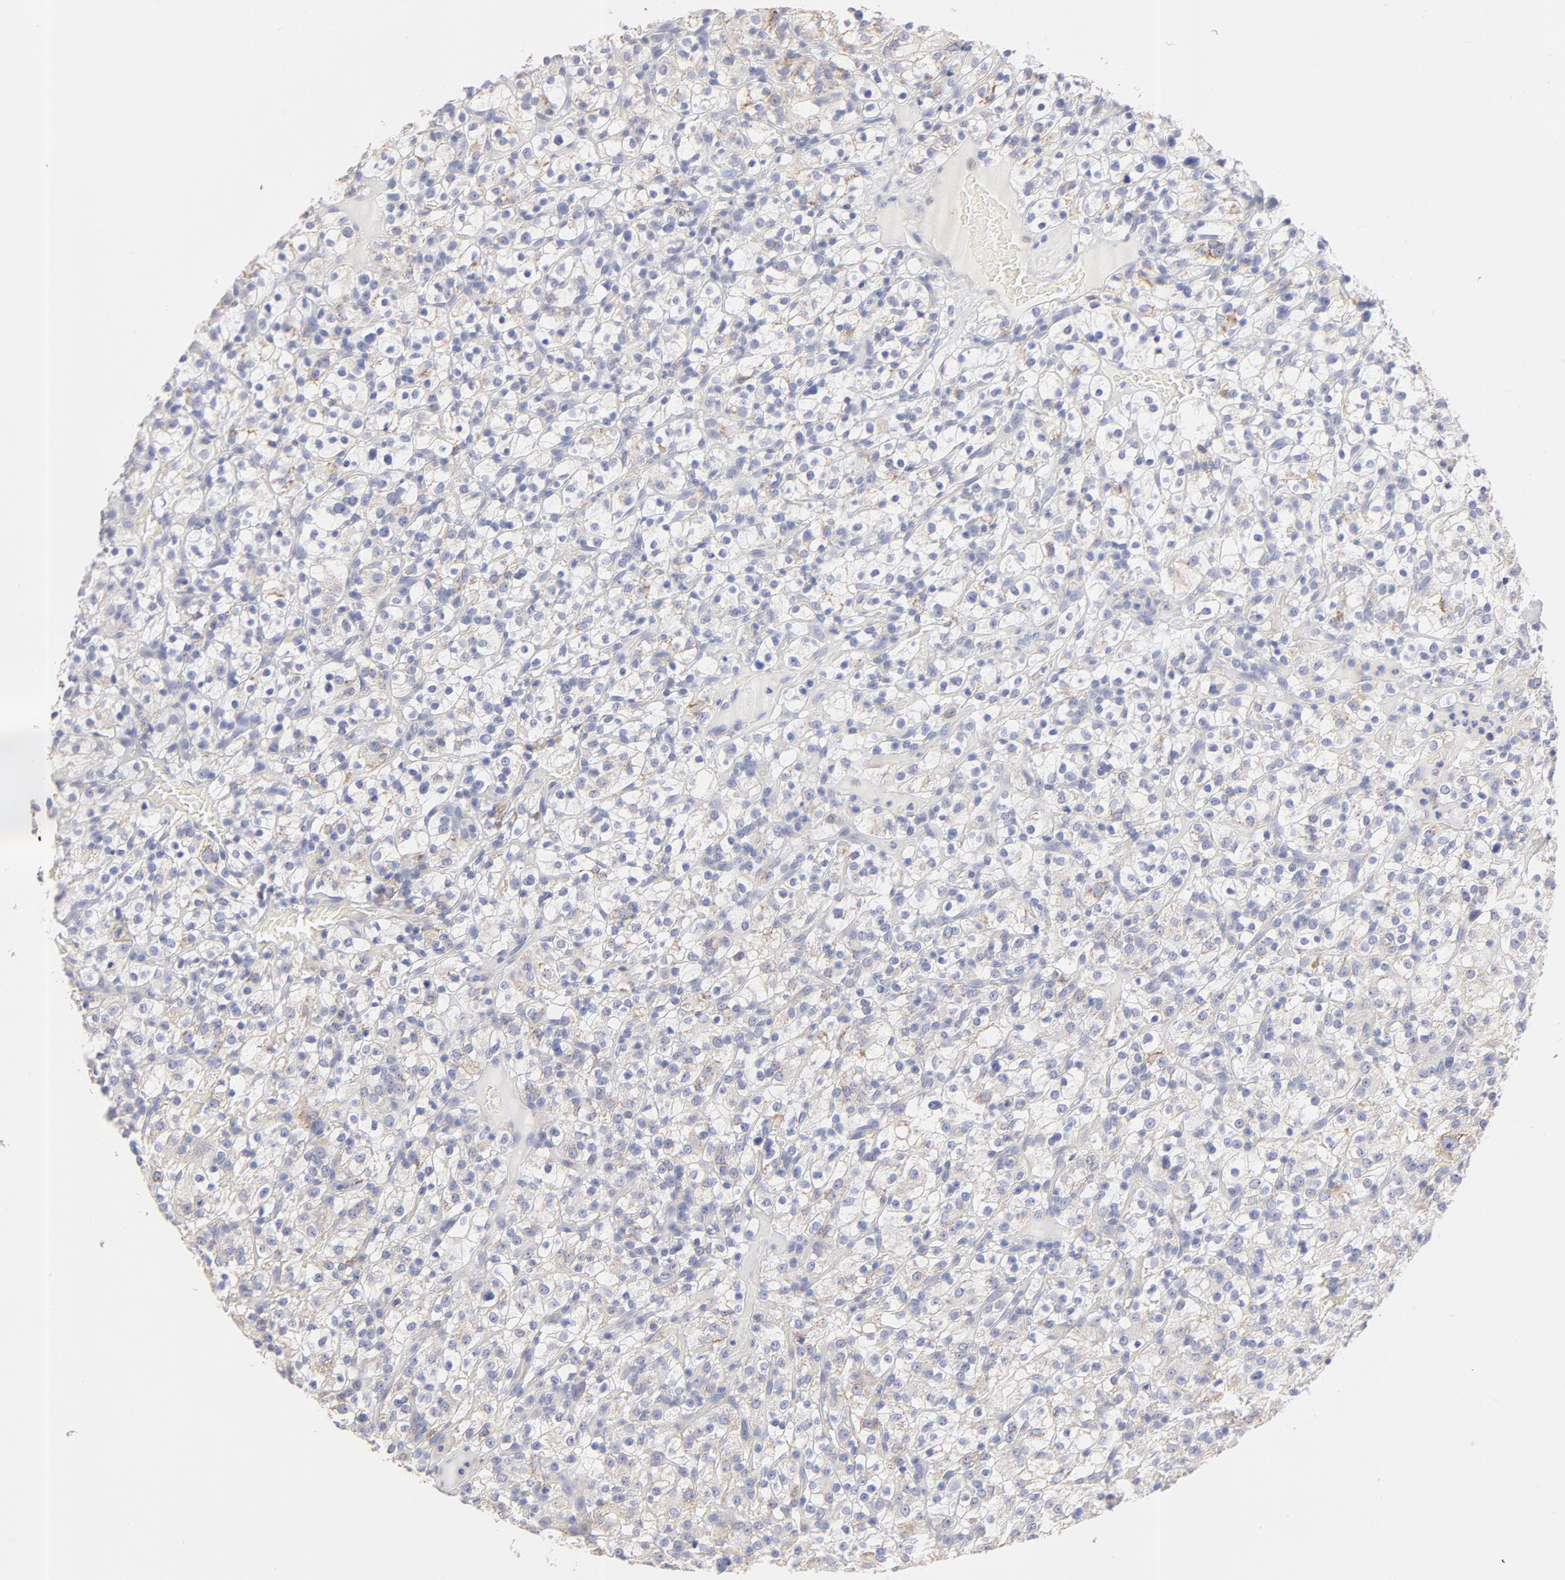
{"staining": {"intensity": "weak", "quantity": ">75%", "location": "cytoplasmic/membranous"}, "tissue": "renal cancer", "cell_type": "Tumor cells", "image_type": "cancer", "snomed": [{"axis": "morphology", "description": "Normal tissue, NOS"}, {"axis": "morphology", "description": "Adenocarcinoma, NOS"}, {"axis": "topography", "description": "Kidney"}], "caption": "This micrograph exhibits IHC staining of human renal adenocarcinoma, with low weak cytoplasmic/membranous expression in about >75% of tumor cells.", "gene": "TST", "patient": {"sex": "female", "age": 72}}